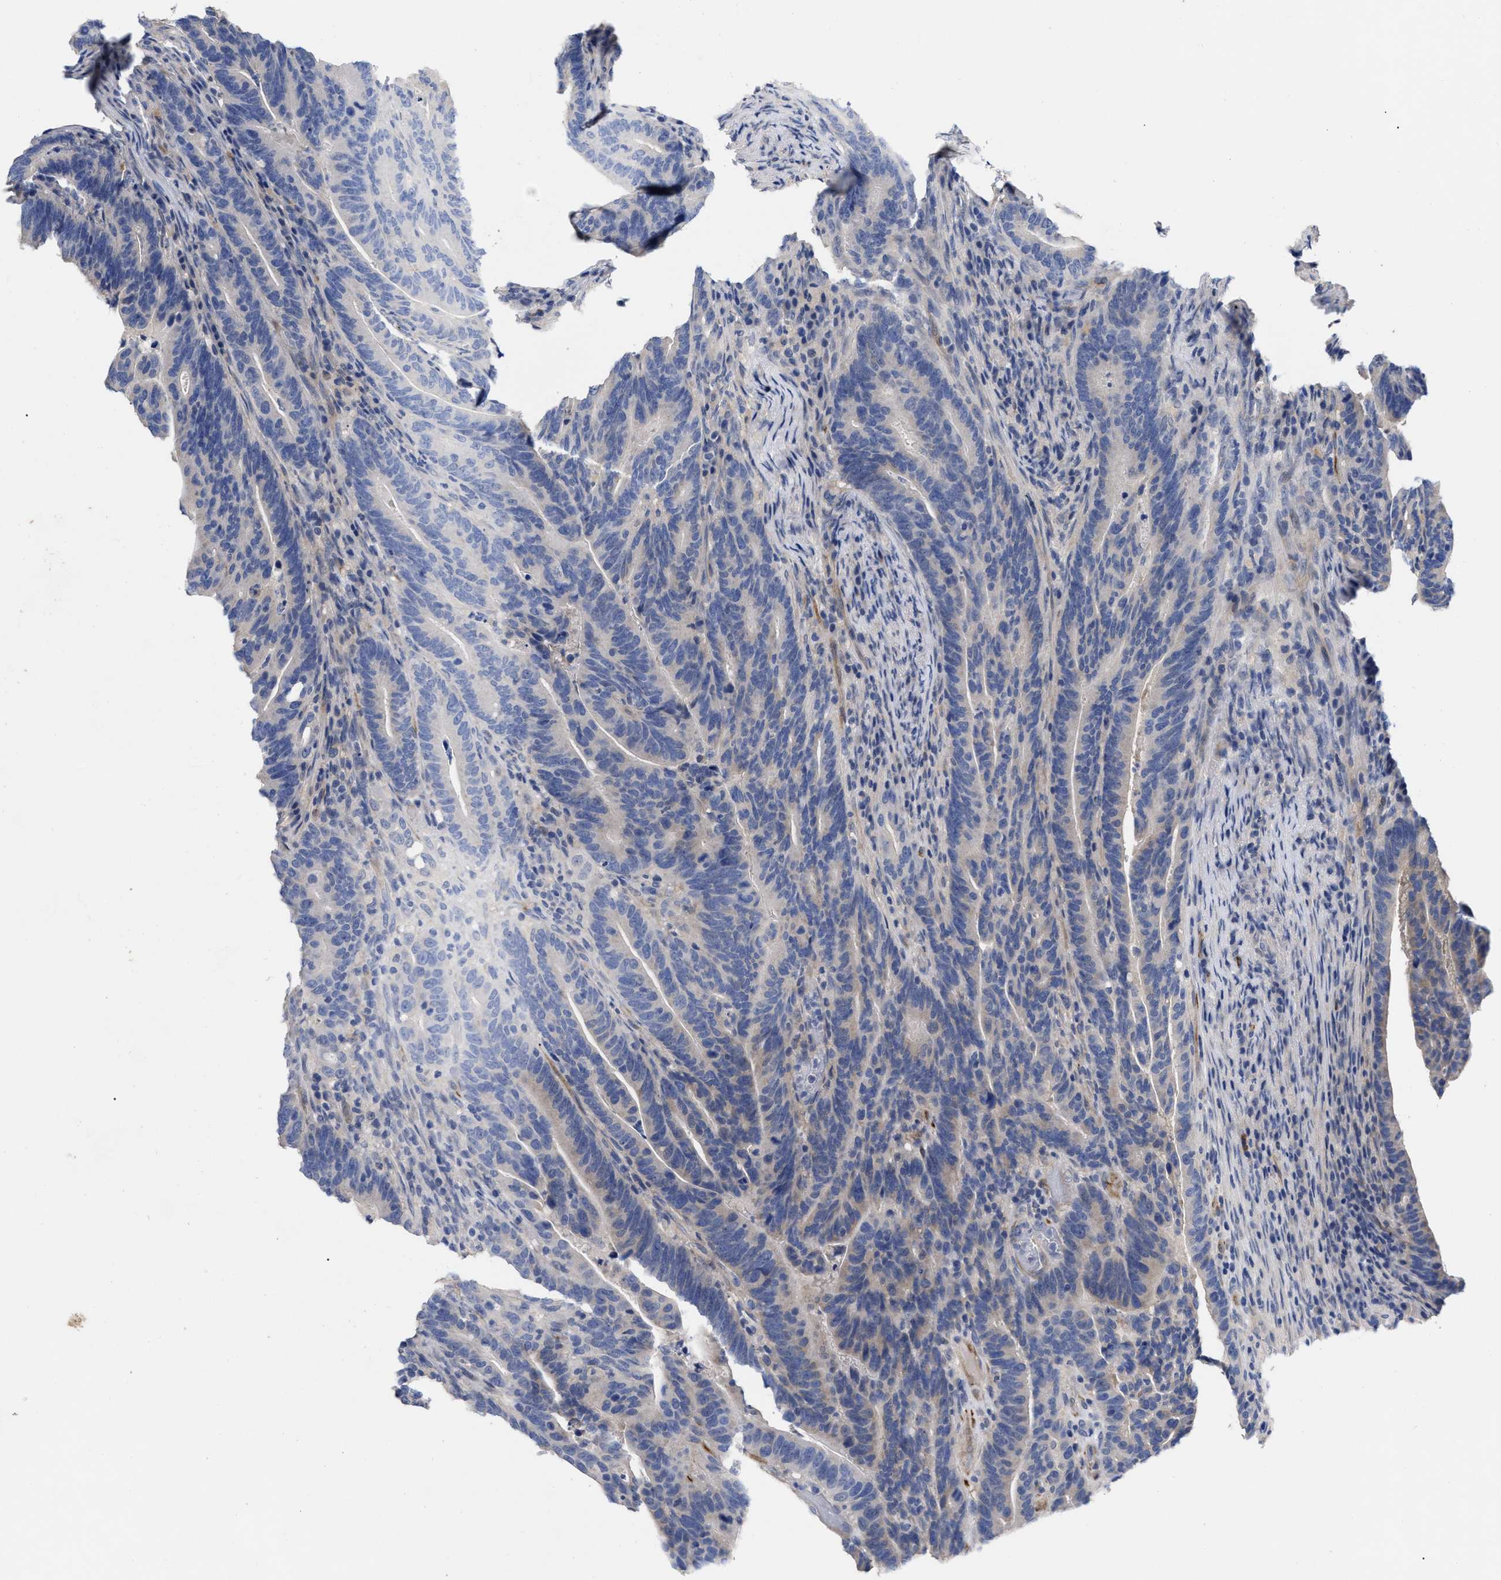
{"staining": {"intensity": "negative", "quantity": "none", "location": "none"}, "tissue": "colorectal cancer", "cell_type": "Tumor cells", "image_type": "cancer", "snomed": [{"axis": "morphology", "description": "Adenocarcinoma, NOS"}, {"axis": "topography", "description": "Colon"}], "caption": "IHC micrograph of colorectal cancer (adenocarcinoma) stained for a protein (brown), which shows no expression in tumor cells.", "gene": "CCN5", "patient": {"sex": "female", "age": 66}}